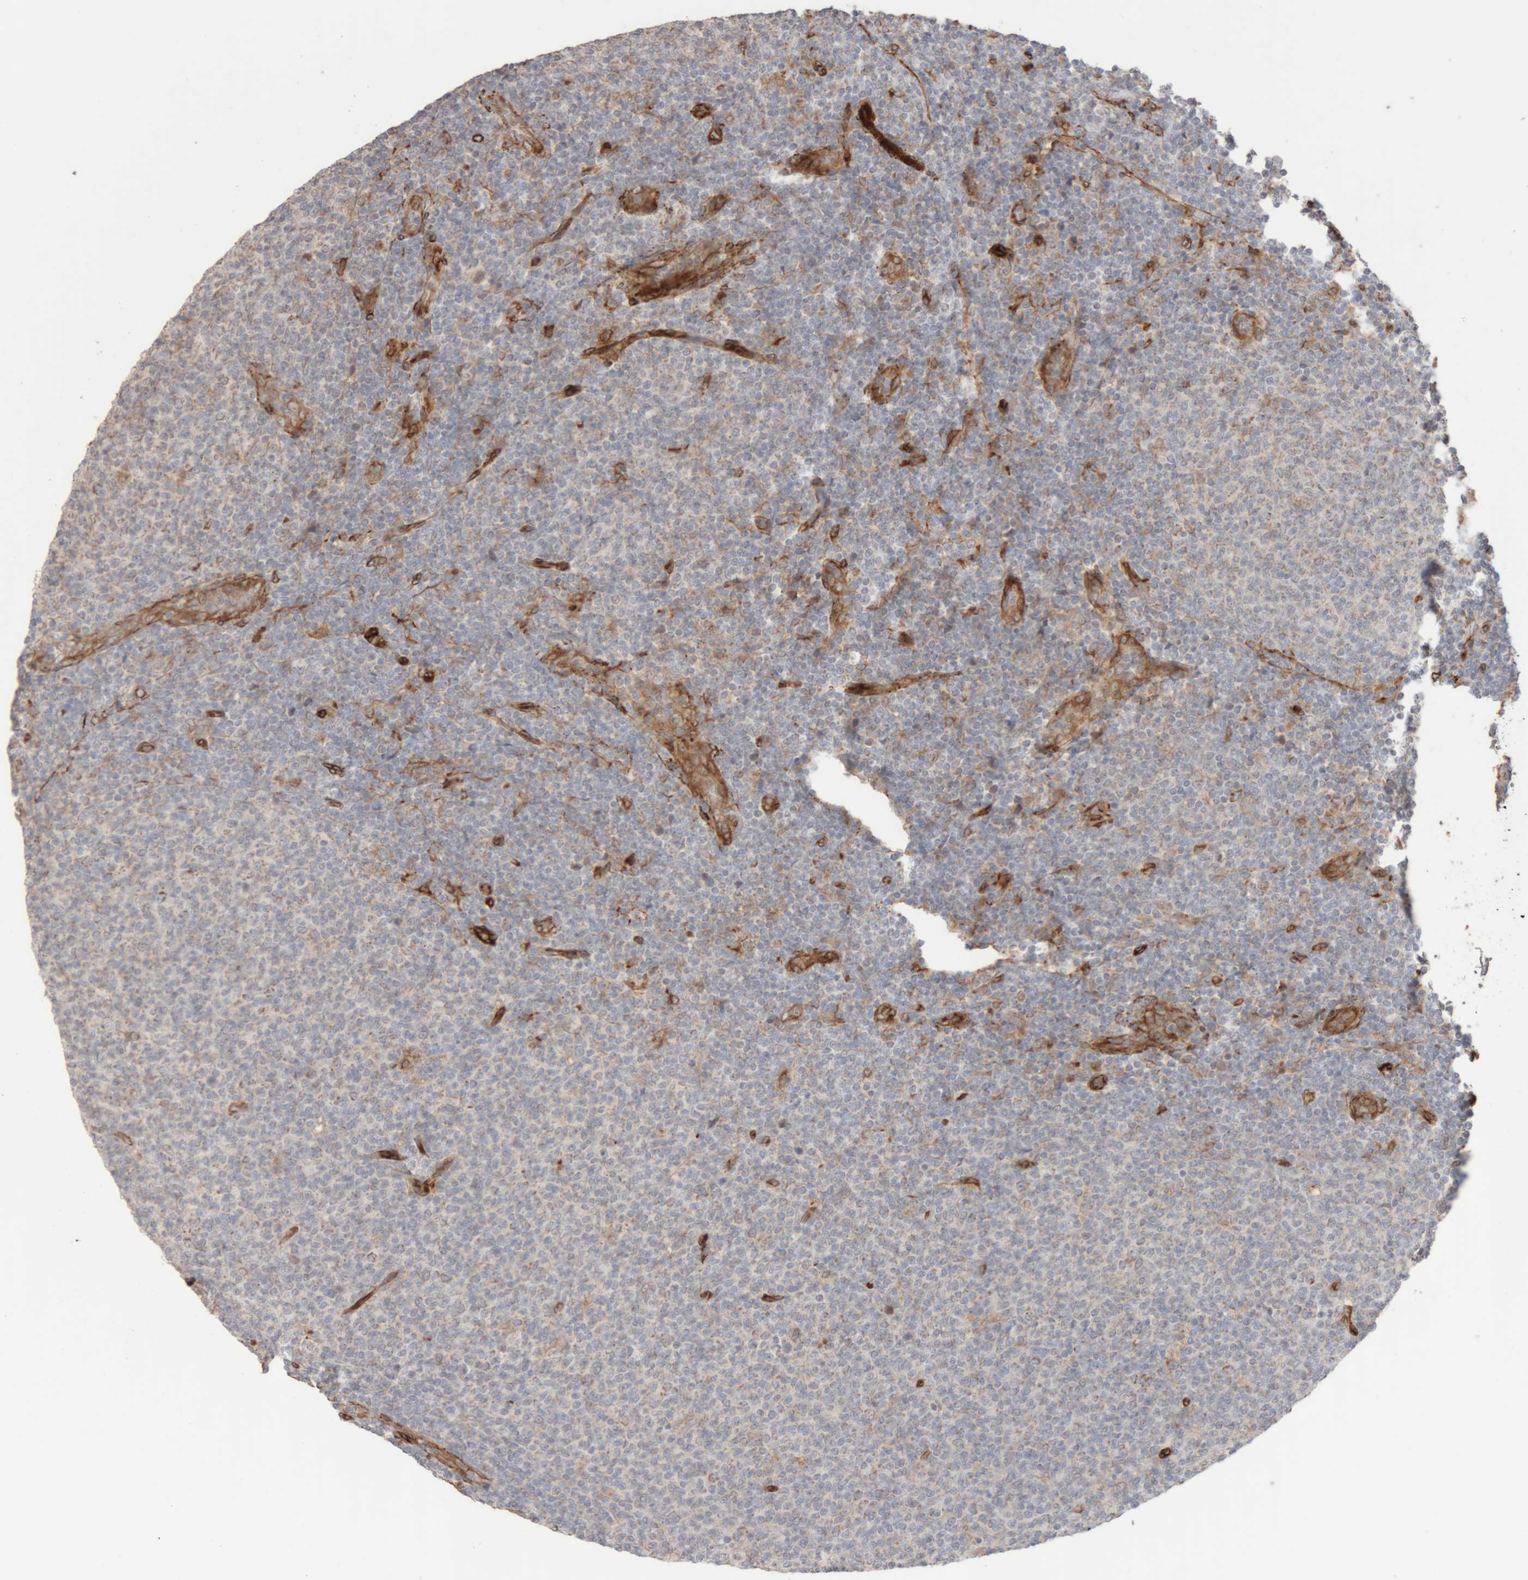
{"staining": {"intensity": "weak", "quantity": "<25%", "location": "cytoplasmic/membranous"}, "tissue": "lymphoma", "cell_type": "Tumor cells", "image_type": "cancer", "snomed": [{"axis": "morphology", "description": "Malignant lymphoma, non-Hodgkin's type, Low grade"}, {"axis": "topography", "description": "Lymph node"}], "caption": "Immunohistochemistry of lymphoma displays no expression in tumor cells.", "gene": "RAB32", "patient": {"sex": "male", "age": 66}}